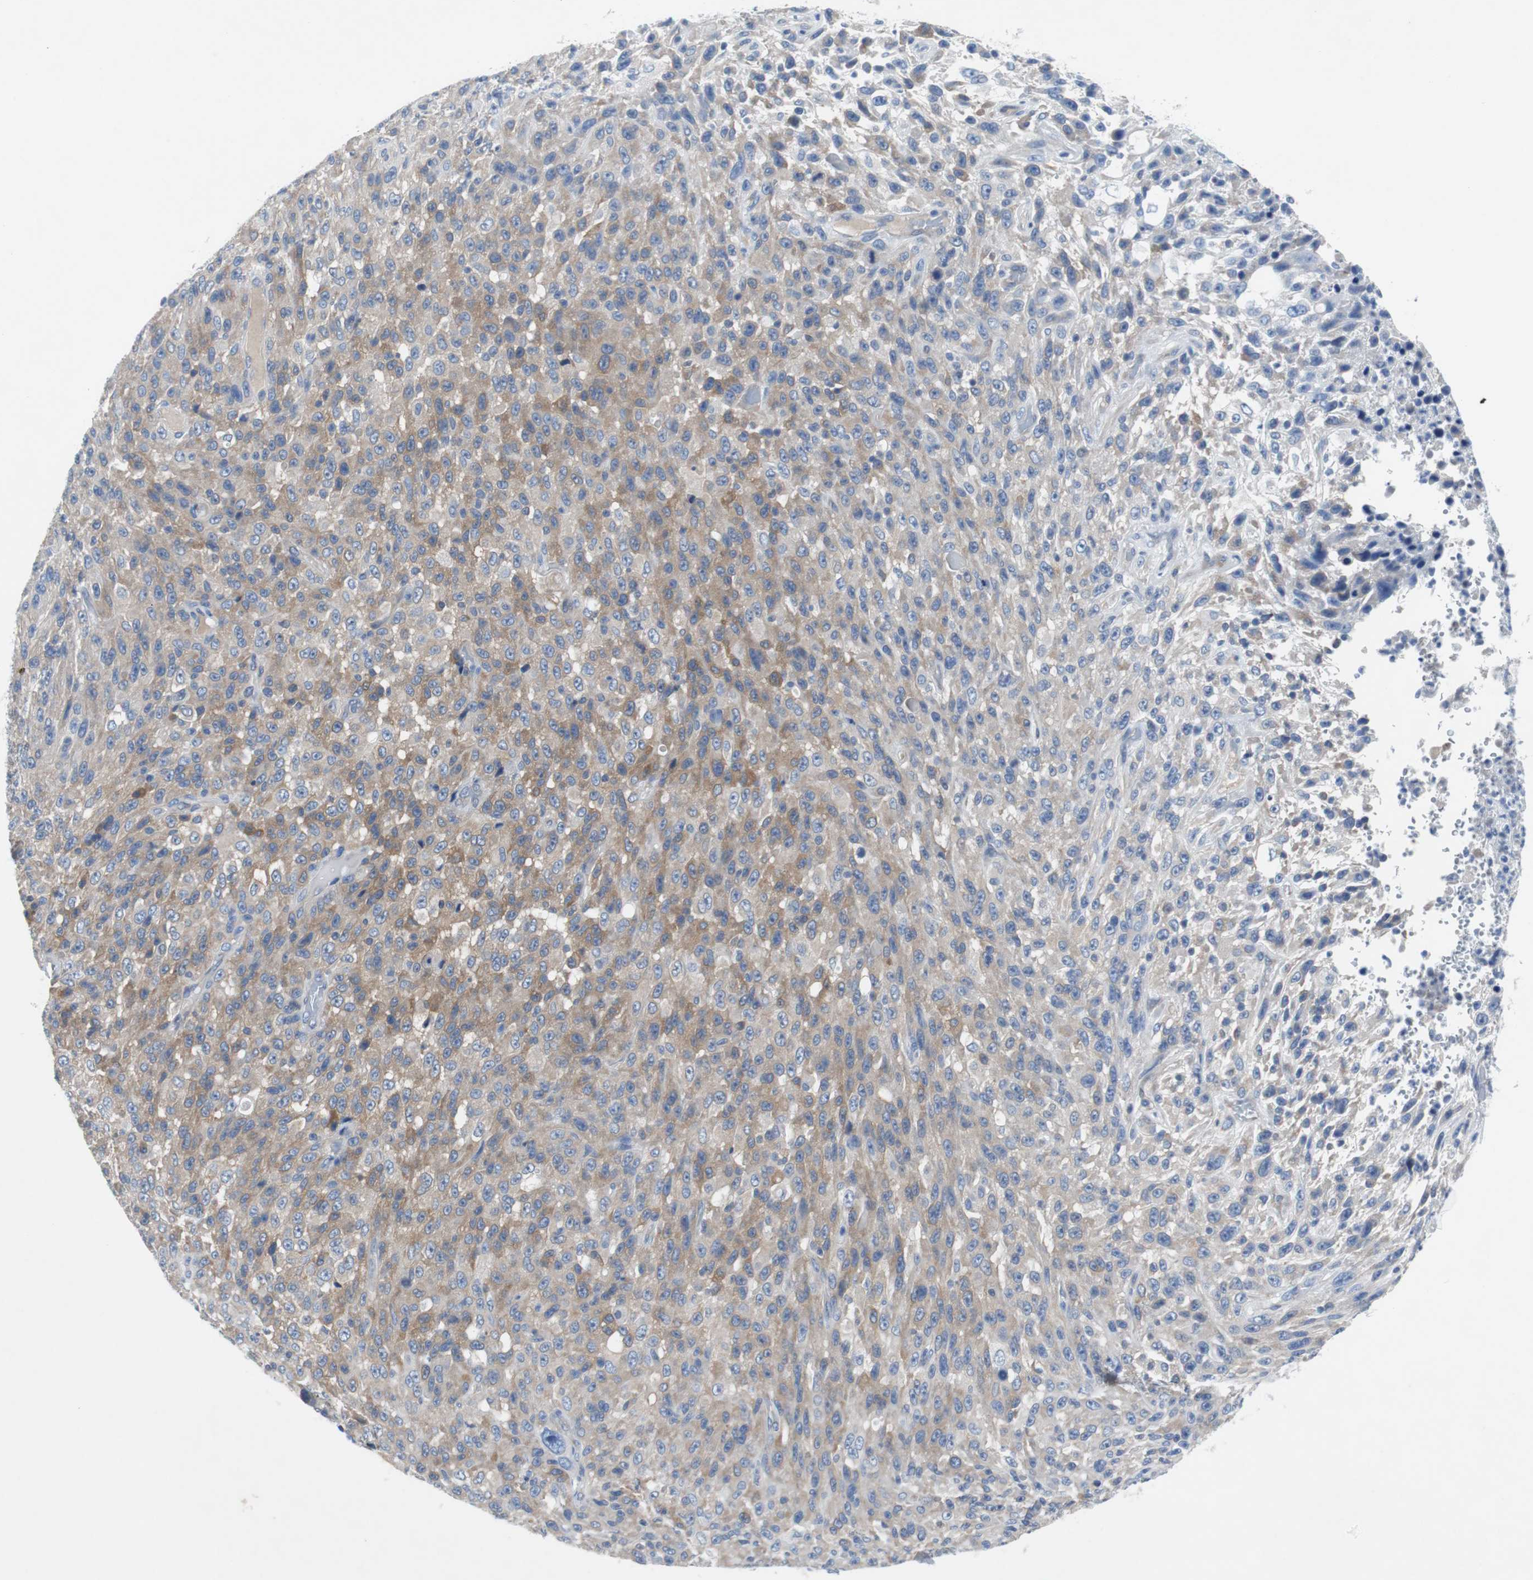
{"staining": {"intensity": "weak", "quantity": "25%-75%", "location": "cytoplasmic/membranous"}, "tissue": "urothelial cancer", "cell_type": "Tumor cells", "image_type": "cancer", "snomed": [{"axis": "morphology", "description": "Urothelial carcinoma, High grade"}, {"axis": "topography", "description": "Urinary bladder"}], "caption": "Urothelial cancer stained for a protein reveals weak cytoplasmic/membranous positivity in tumor cells.", "gene": "EEF2K", "patient": {"sex": "male", "age": 66}}